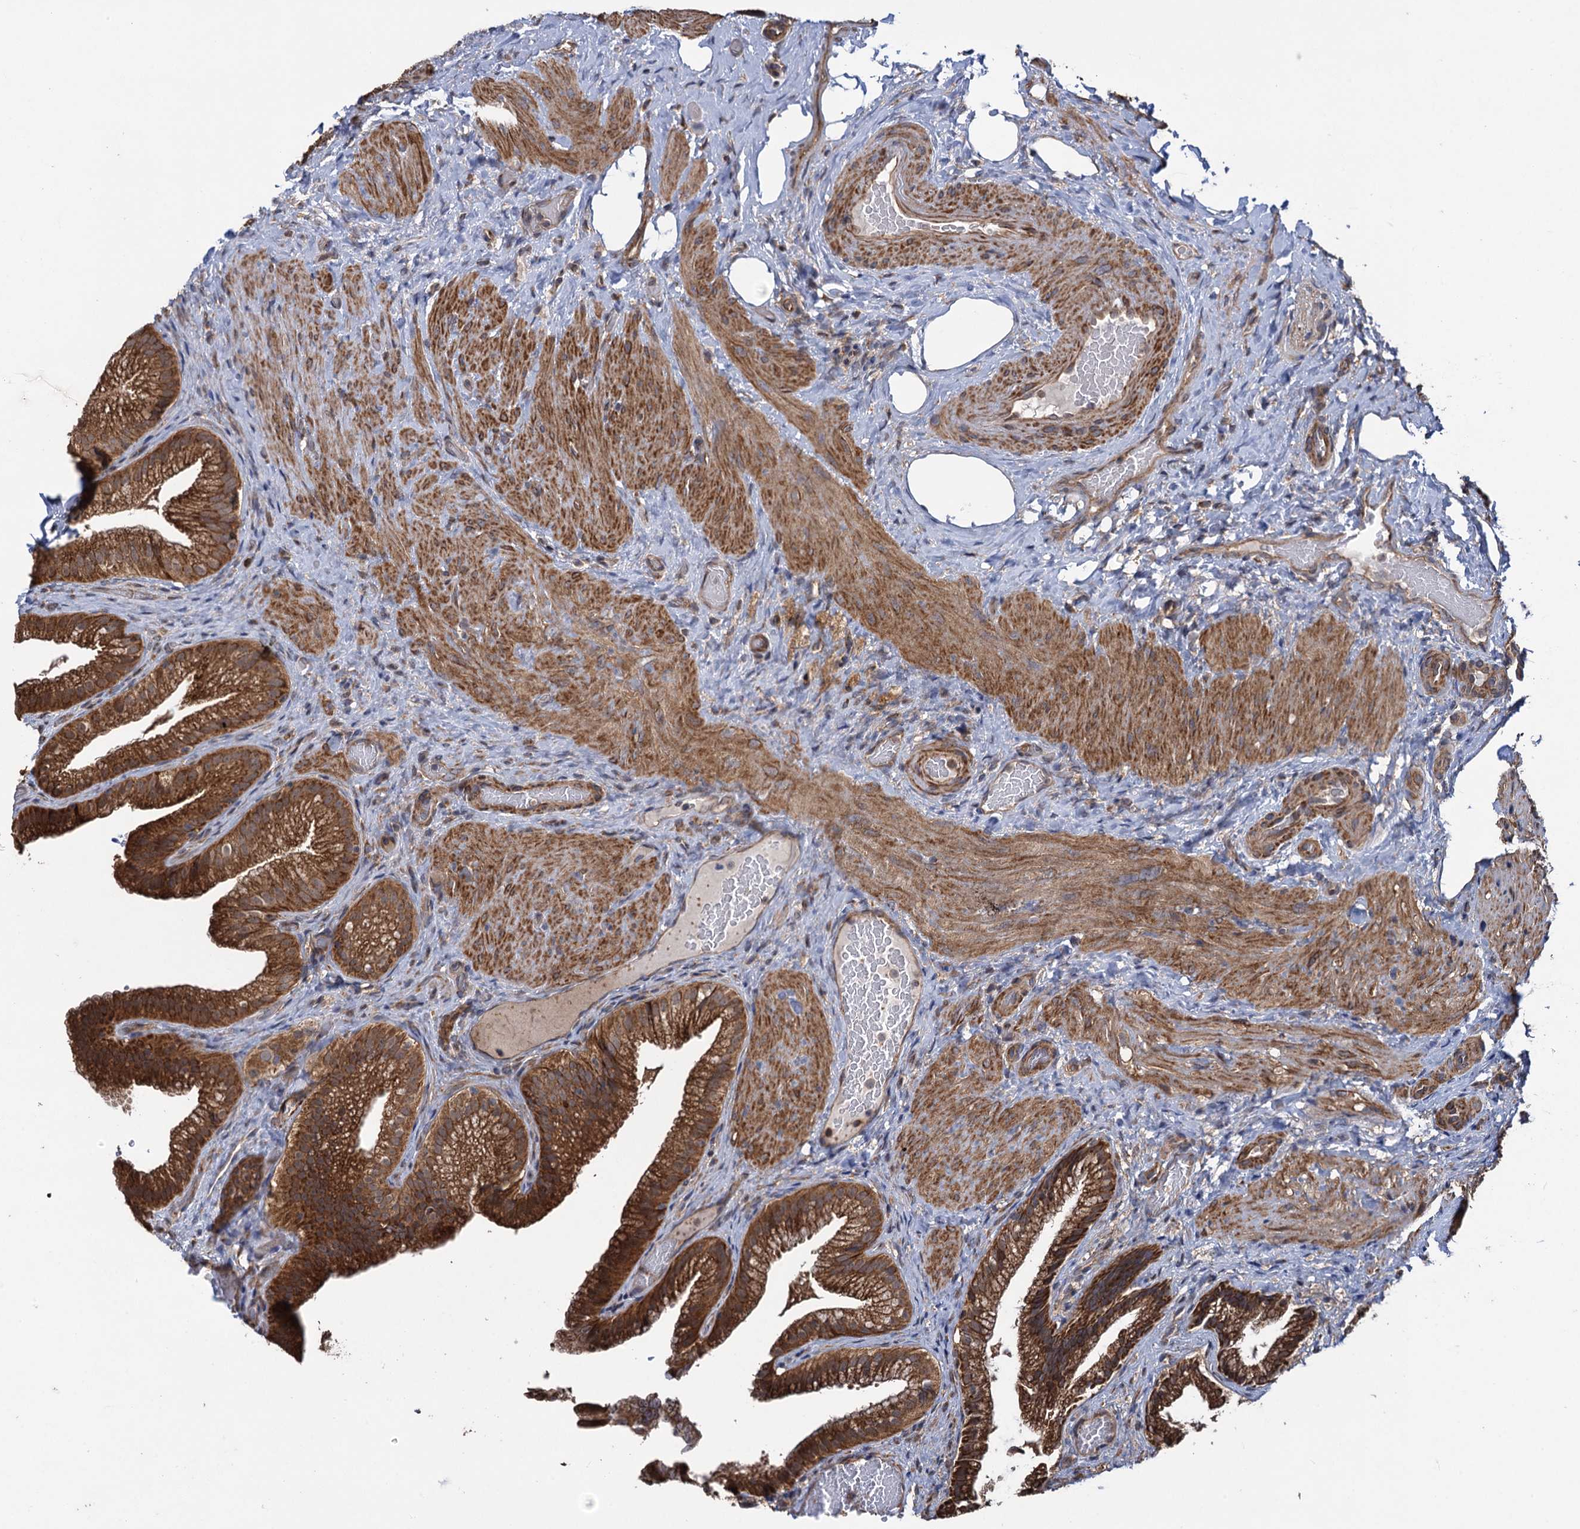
{"staining": {"intensity": "strong", "quantity": ">75%", "location": "cytoplasmic/membranous"}, "tissue": "gallbladder", "cell_type": "Glandular cells", "image_type": "normal", "snomed": [{"axis": "morphology", "description": "Normal tissue, NOS"}, {"axis": "morphology", "description": "Inflammation, NOS"}, {"axis": "topography", "description": "Gallbladder"}], "caption": "The image displays staining of normal gallbladder, revealing strong cytoplasmic/membranous protein positivity (brown color) within glandular cells.", "gene": "HAUS1", "patient": {"sex": "male", "age": 51}}